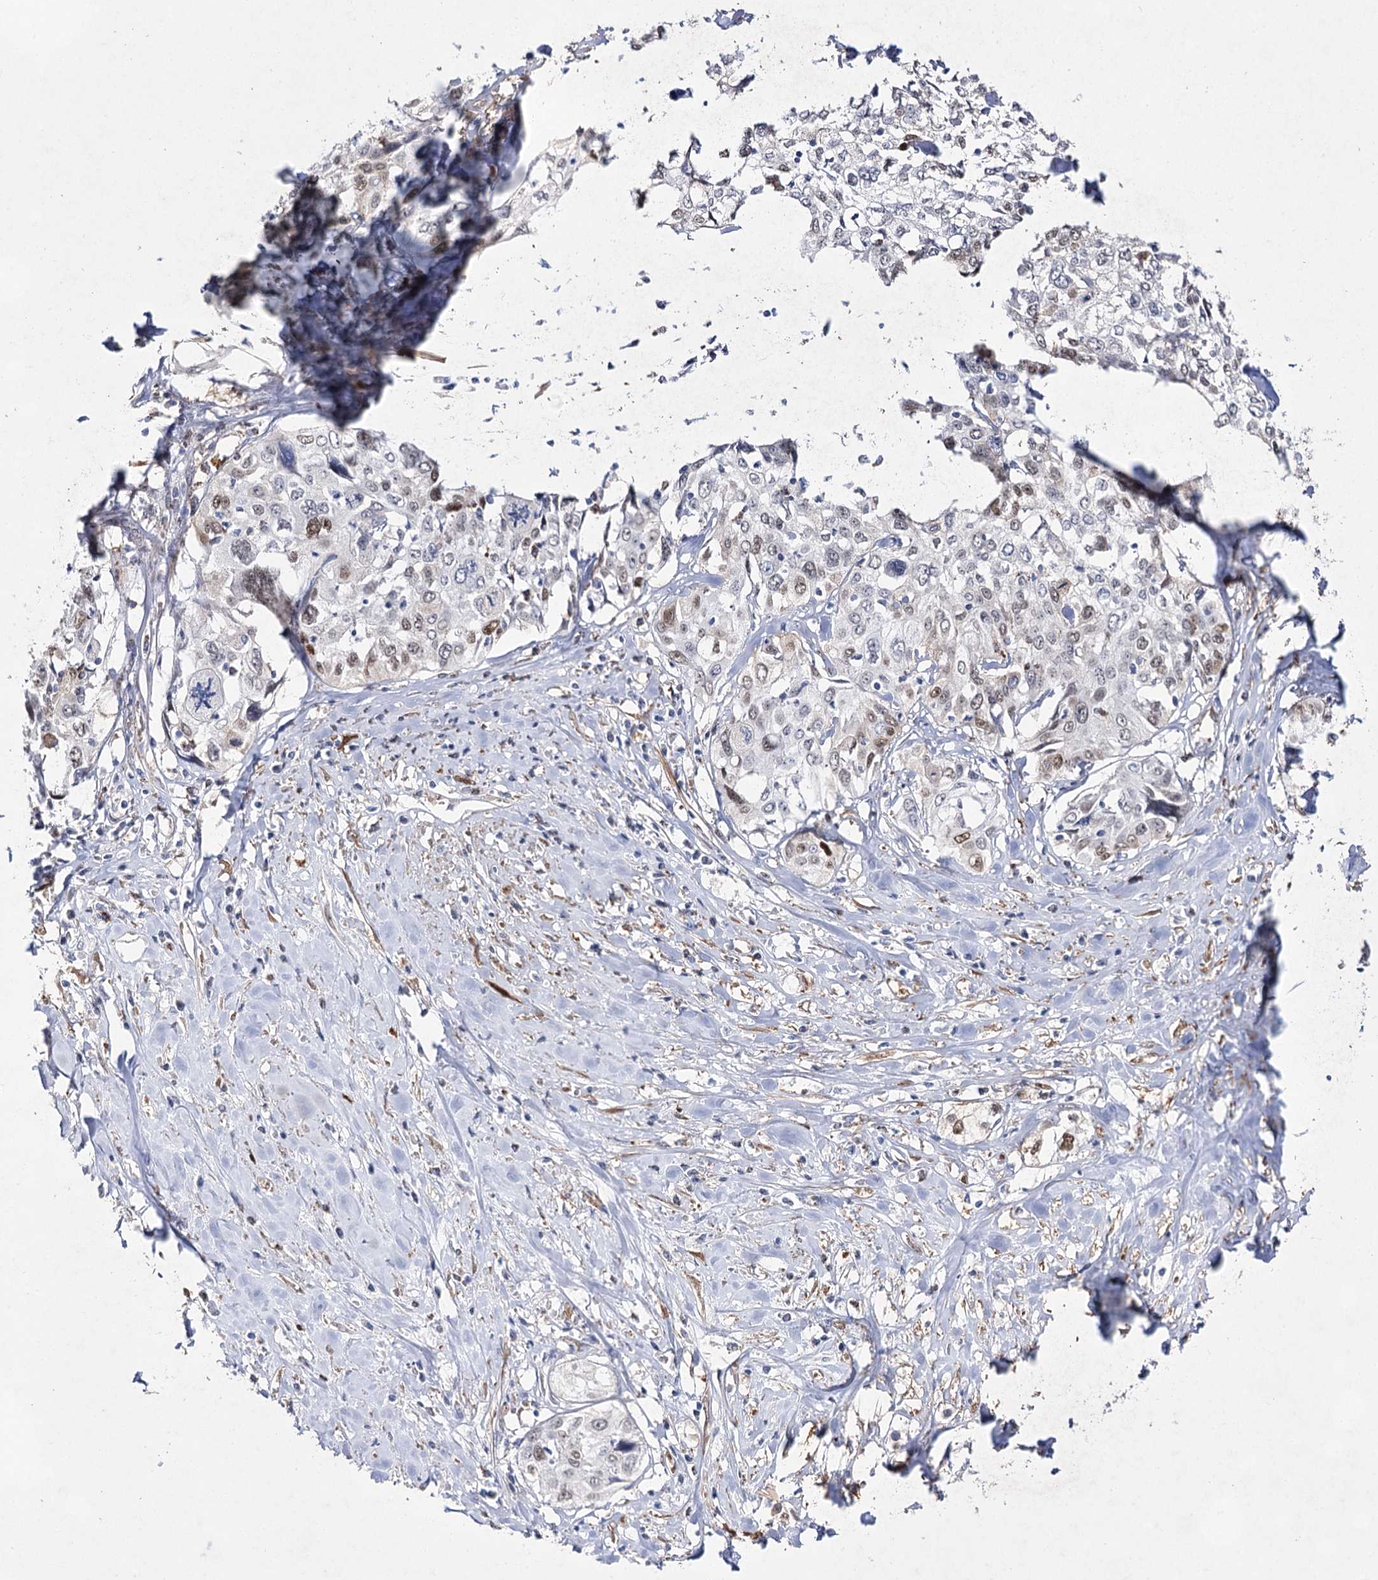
{"staining": {"intensity": "weak", "quantity": "25%-75%", "location": "nuclear"}, "tissue": "cervical cancer", "cell_type": "Tumor cells", "image_type": "cancer", "snomed": [{"axis": "morphology", "description": "Squamous cell carcinoma, NOS"}, {"axis": "topography", "description": "Cervix"}], "caption": "Protein expression analysis of squamous cell carcinoma (cervical) reveals weak nuclear expression in about 25%-75% of tumor cells. Using DAB (brown) and hematoxylin (blue) stains, captured at high magnification using brightfield microscopy.", "gene": "UGDH", "patient": {"sex": "female", "age": 31}}